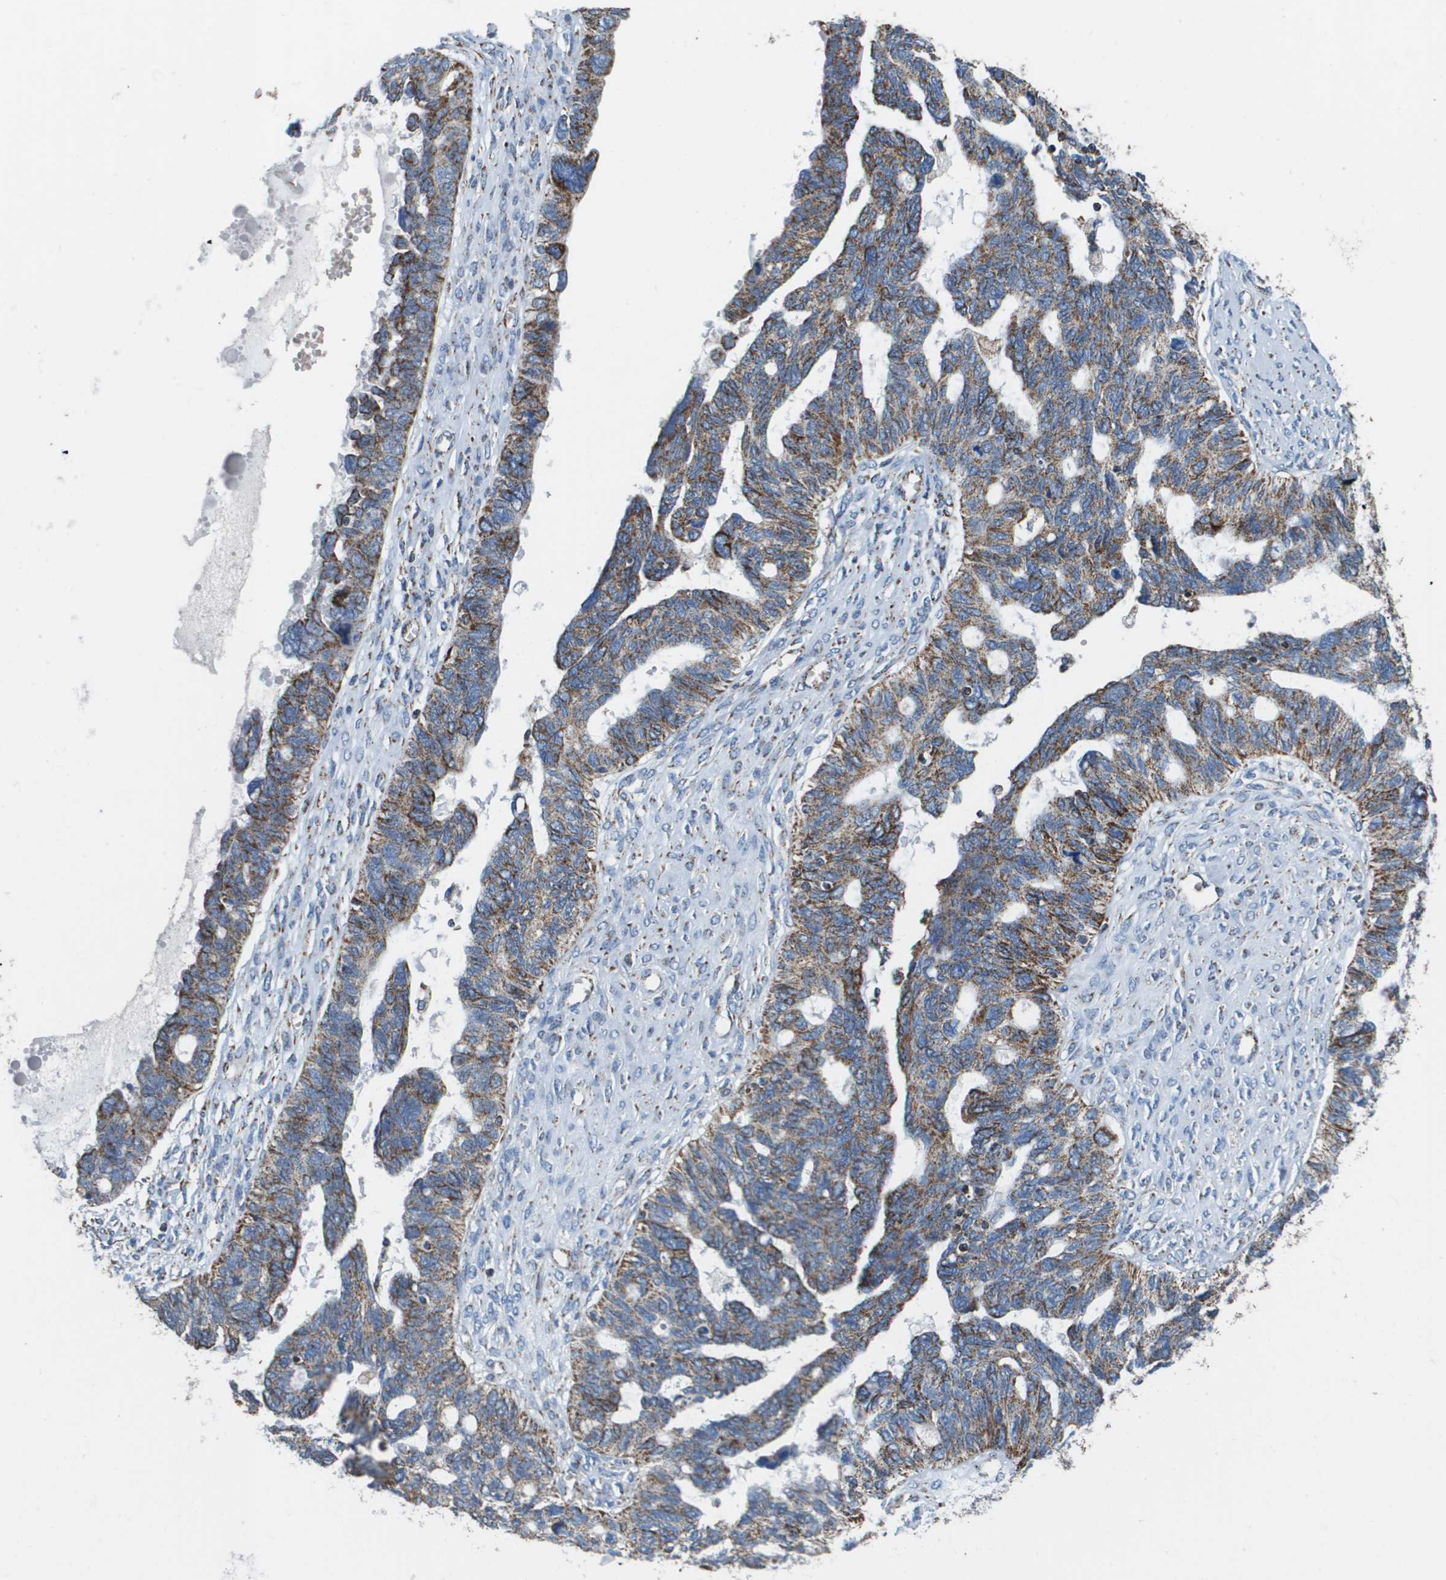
{"staining": {"intensity": "moderate", "quantity": ">75%", "location": "cytoplasmic/membranous"}, "tissue": "ovarian cancer", "cell_type": "Tumor cells", "image_type": "cancer", "snomed": [{"axis": "morphology", "description": "Cystadenocarcinoma, serous, NOS"}, {"axis": "topography", "description": "Ovary"}], "caption": "Immunohistochemical staining of human ovarian cancer (serous cystadenocarcinoma) reveals moderate cytoplasmic/membranous protein expression in approximately >75% of tumor cells. The staining was performed using DAB (3,3'-diaminobenzidine), with brown indicating positive protein expression. Nuclei are stained blue with hematoxylin.", "gene": "ATP5F1B", "patient": {"sex": "female", "age": 79}}